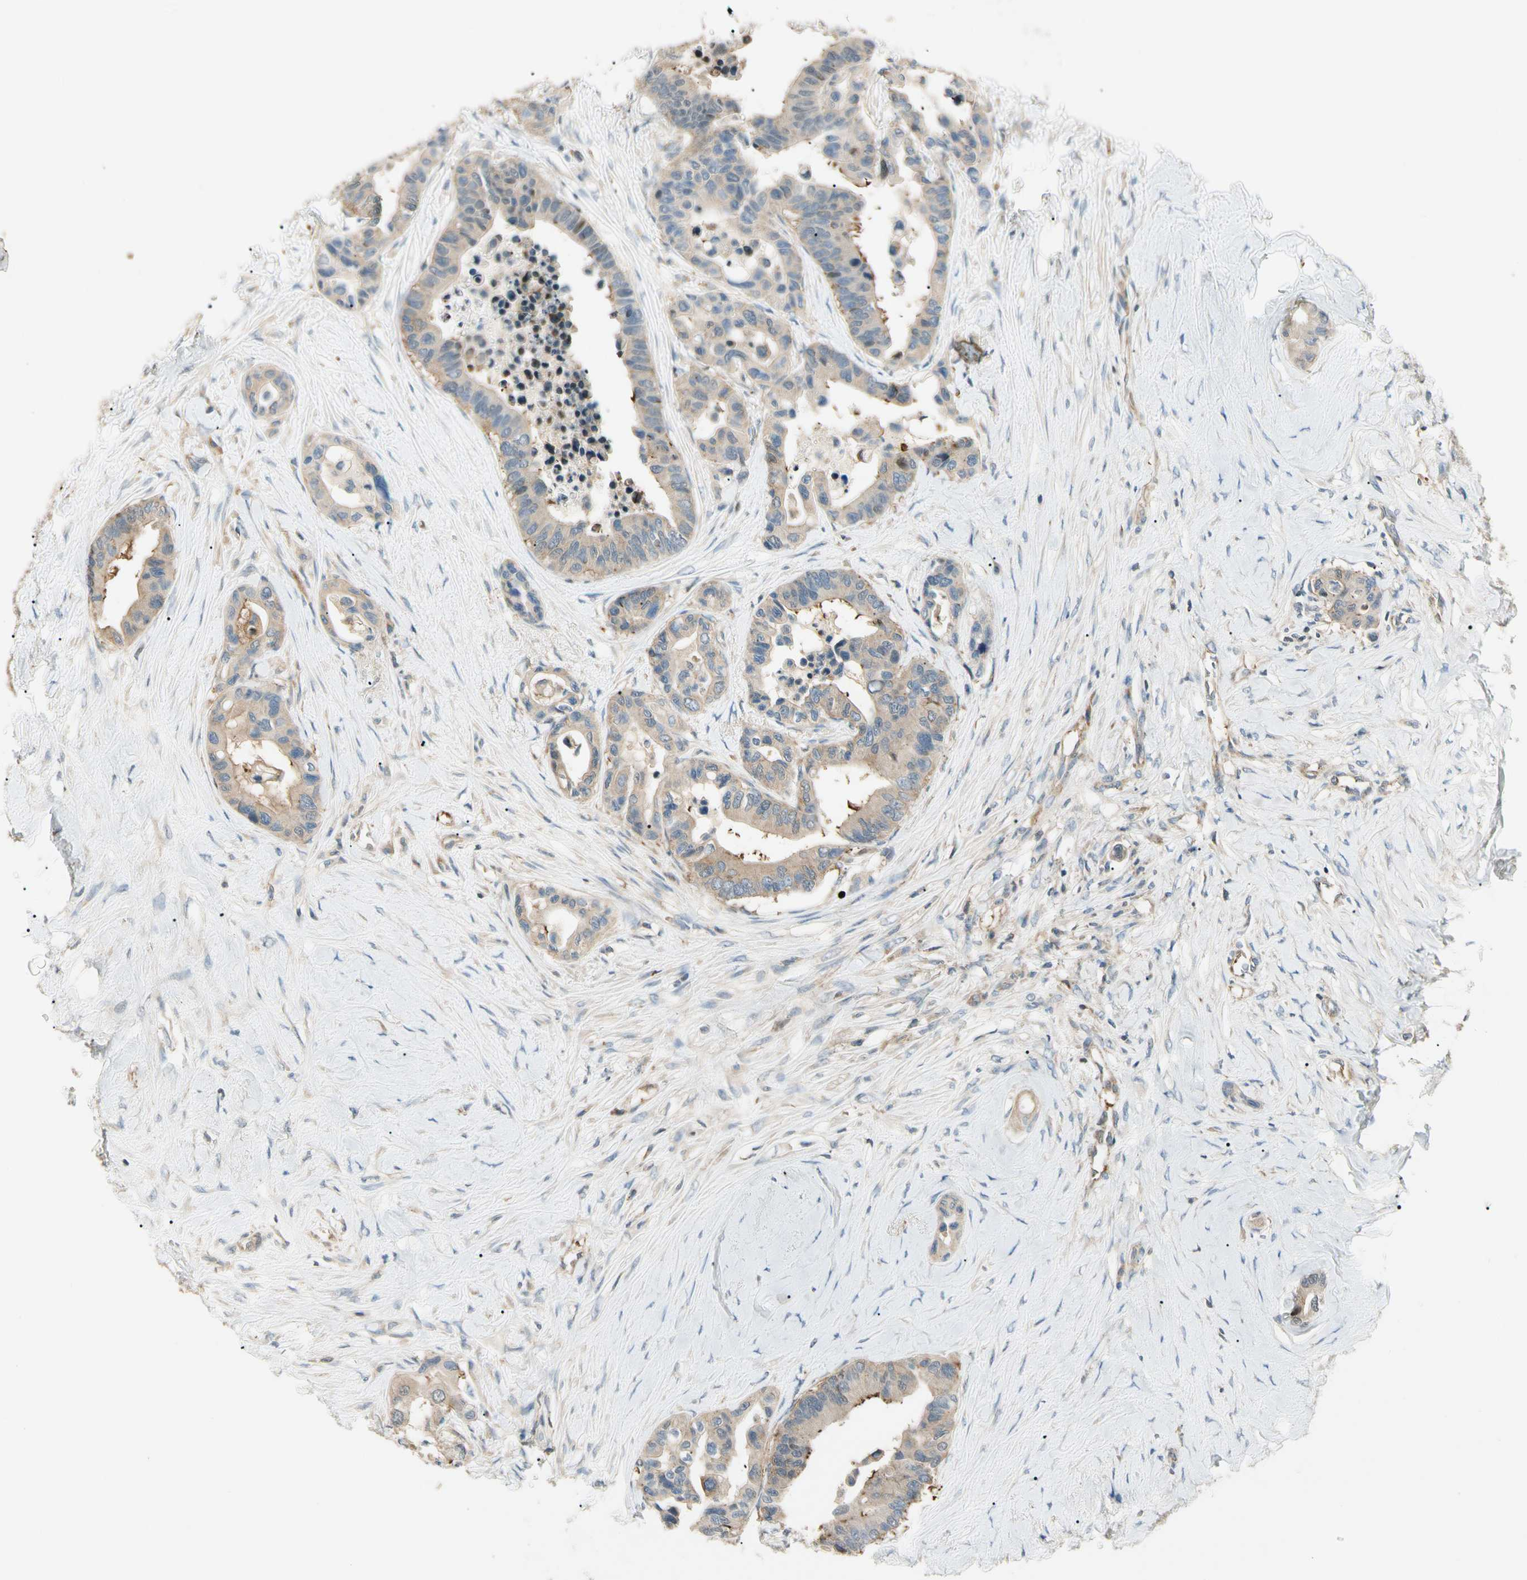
{"staining": {"intensity": "weak", "quantity": ">75%", "location": "cytoplasmic/membranous"}, "tissue": "colorectal cancer", "cell_type": "Tumor cells", "image_type": "cancer", "snomed": [{"axis": "morphology", "description": "Normal tissue, NOS"}, {"axis": "morphology", "description": "Adenocarcinoma, NOS"}, {"axis": "topography", "description": "Colon"}], "caption": "DAB immunohistochemical staining of colorectal adenocarcinoma displays weak cytoplasmic/membranous protein staining in approximately >75% of tumor cells.", "gene": "CDH6", "patient": {"sex": "male", "age": 82}}